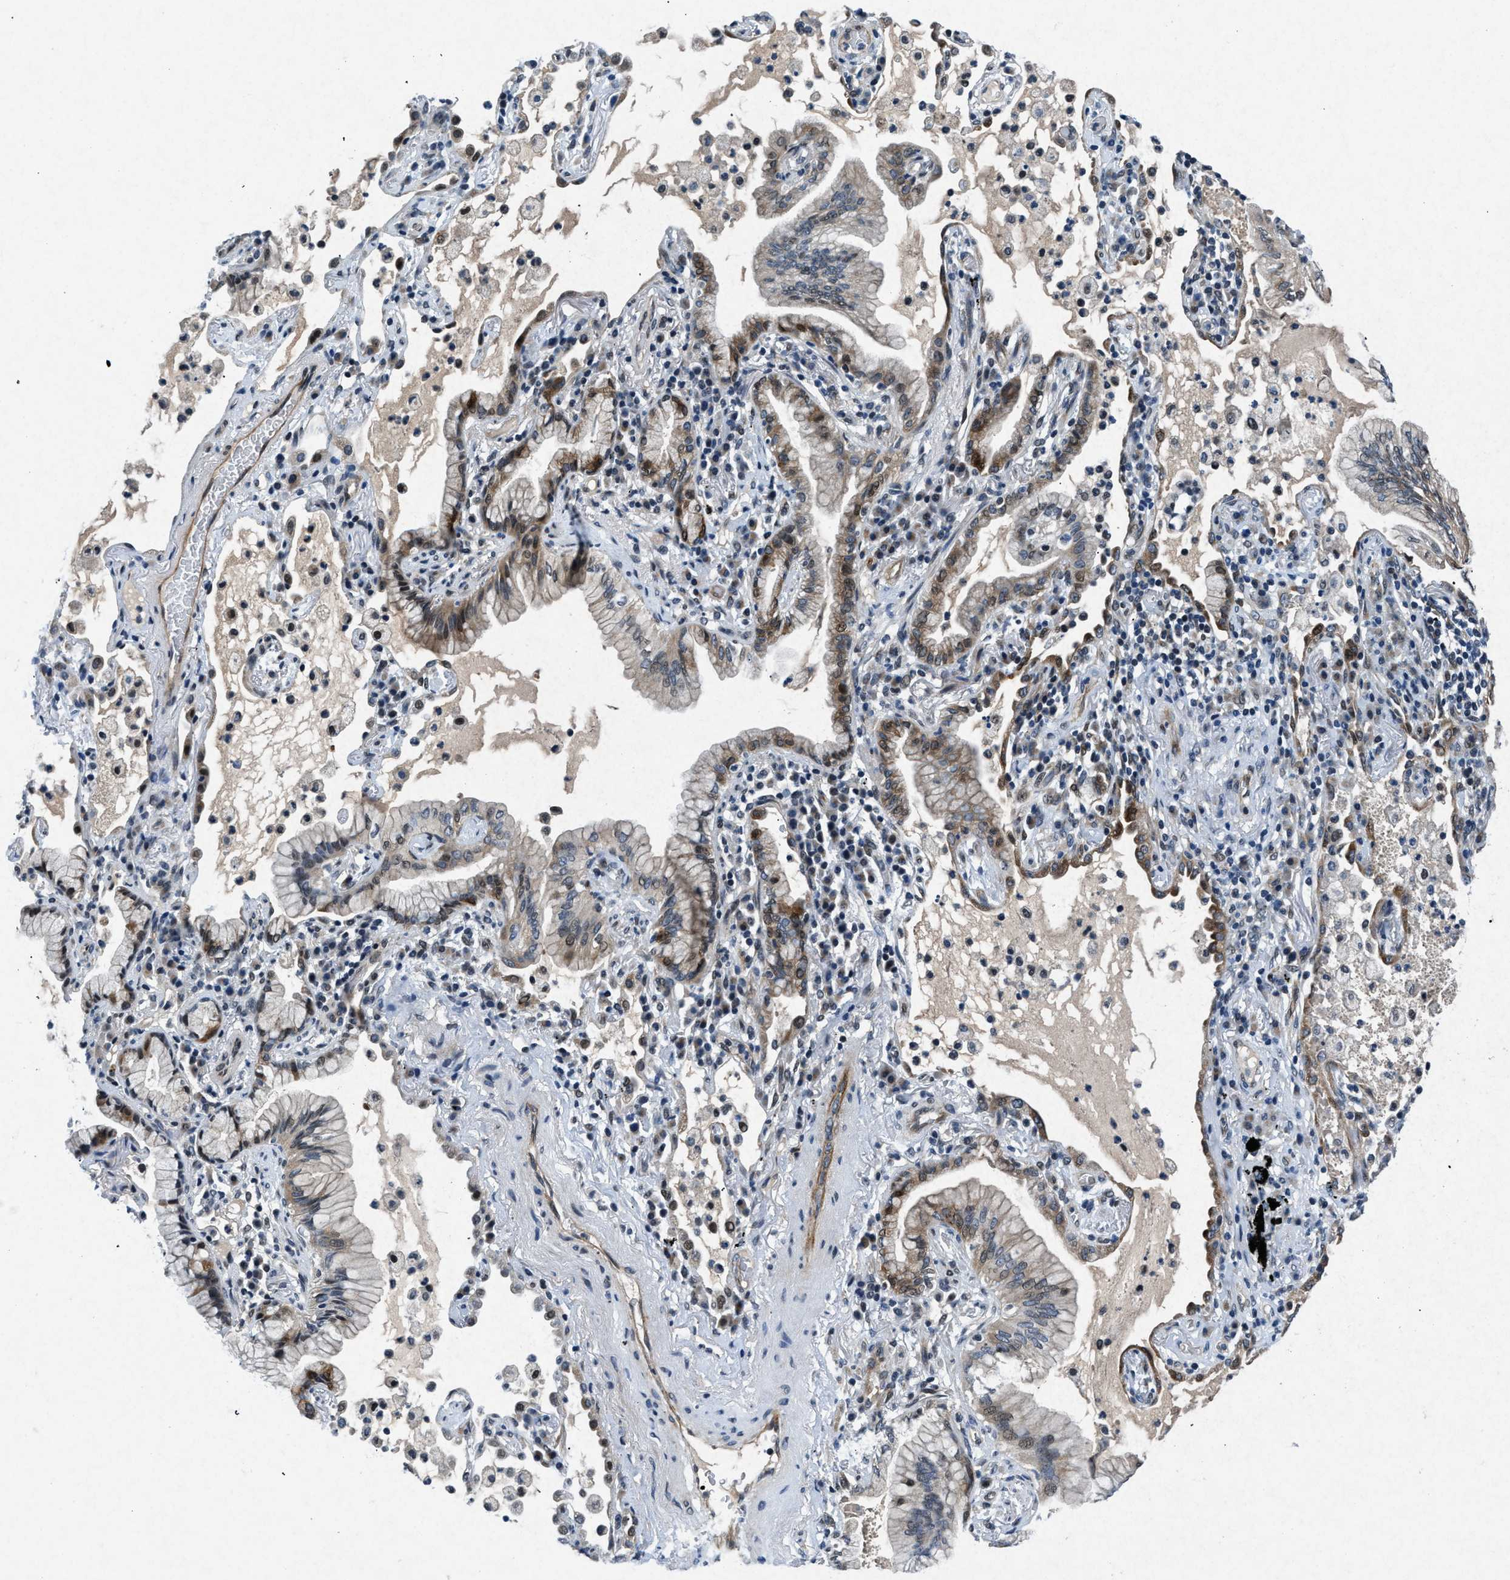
{"staining": {"intensity": "moderate", "quantity": ">75%", "location": "cytoplasmic/membranous"}, "tissue": "lung cancer", "cell_type": "Tumor cells", "image_type": "cancer", "snomed": [{"axis": "morphology", "description": "Adenocarcinoma, NOS"}, {"axis": "topography", "description": "Lung"}], "caption": "Lung adenocarcinoma was stained to show a protein in brown. There is medium levels of moderate cytoplasmic/membranous positivity in about >75% of tumor cells.", "gene": "PHLDA1", "patient": {"sex": "female", "age": 70}}